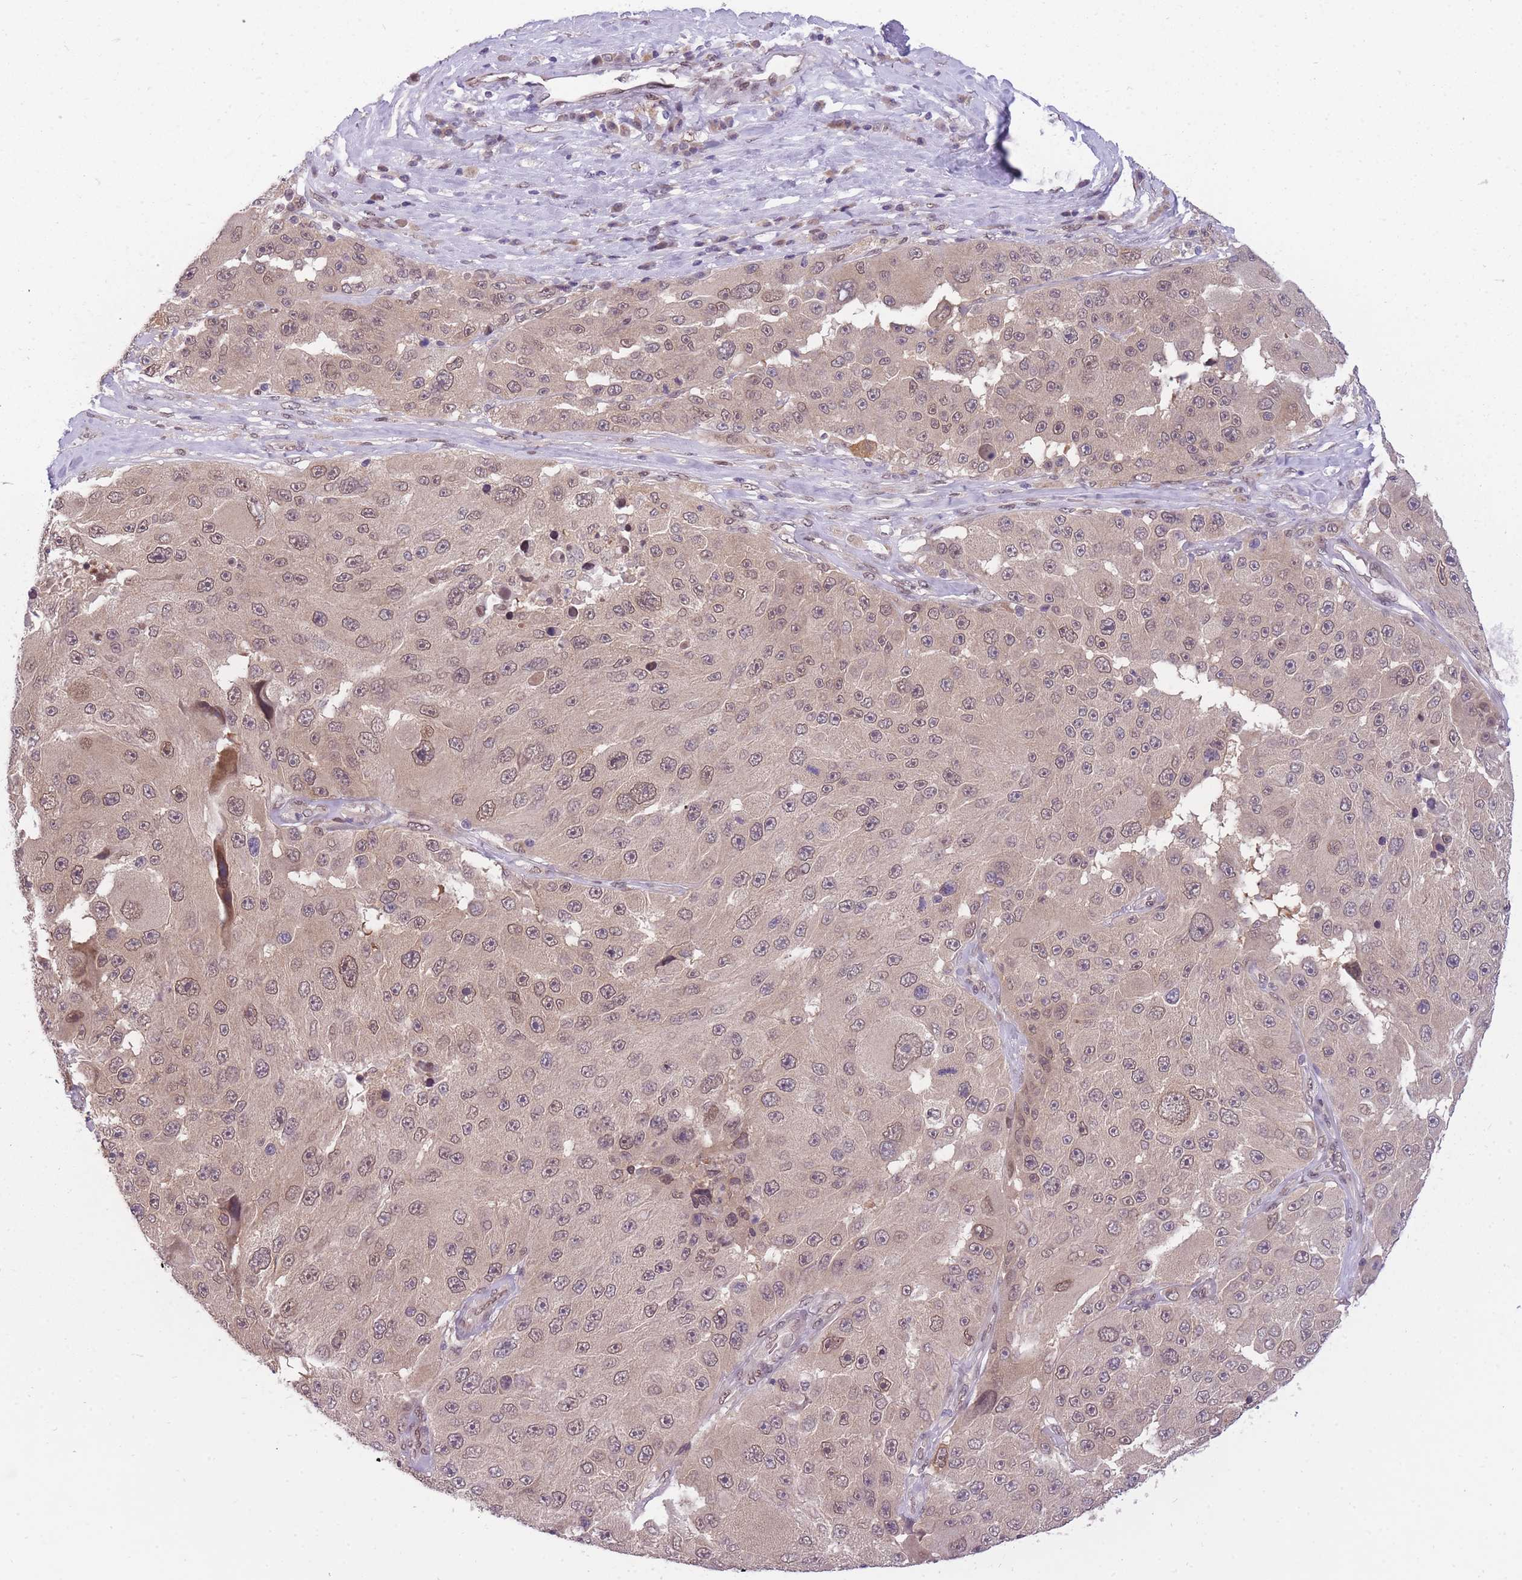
{"staining": {"intensity": "weak", "quantity": "25%-75%", "location": "nuclear"}, "tissue": "melanoma", "cell_type": "Tumor cells", "image_type": "cancer", "snomed": [{"axis": "morphology", "description": "Malignant melanoma, Metastatic site"}, {"axis": "topography", "description": "Lymph node"}], "caption": "Tumor cells exhibit low levels of weak nuclear positivity in approximately 25%-75% of cells in malignant melanoma (metastatic site). The protein of interest is stained brown, and the nuclei are stained in blue (DAB IHC with brightfield microscopy, high magnification).", "gene": "CDIP1", "patient": {"sex": "male", "age": 62}}